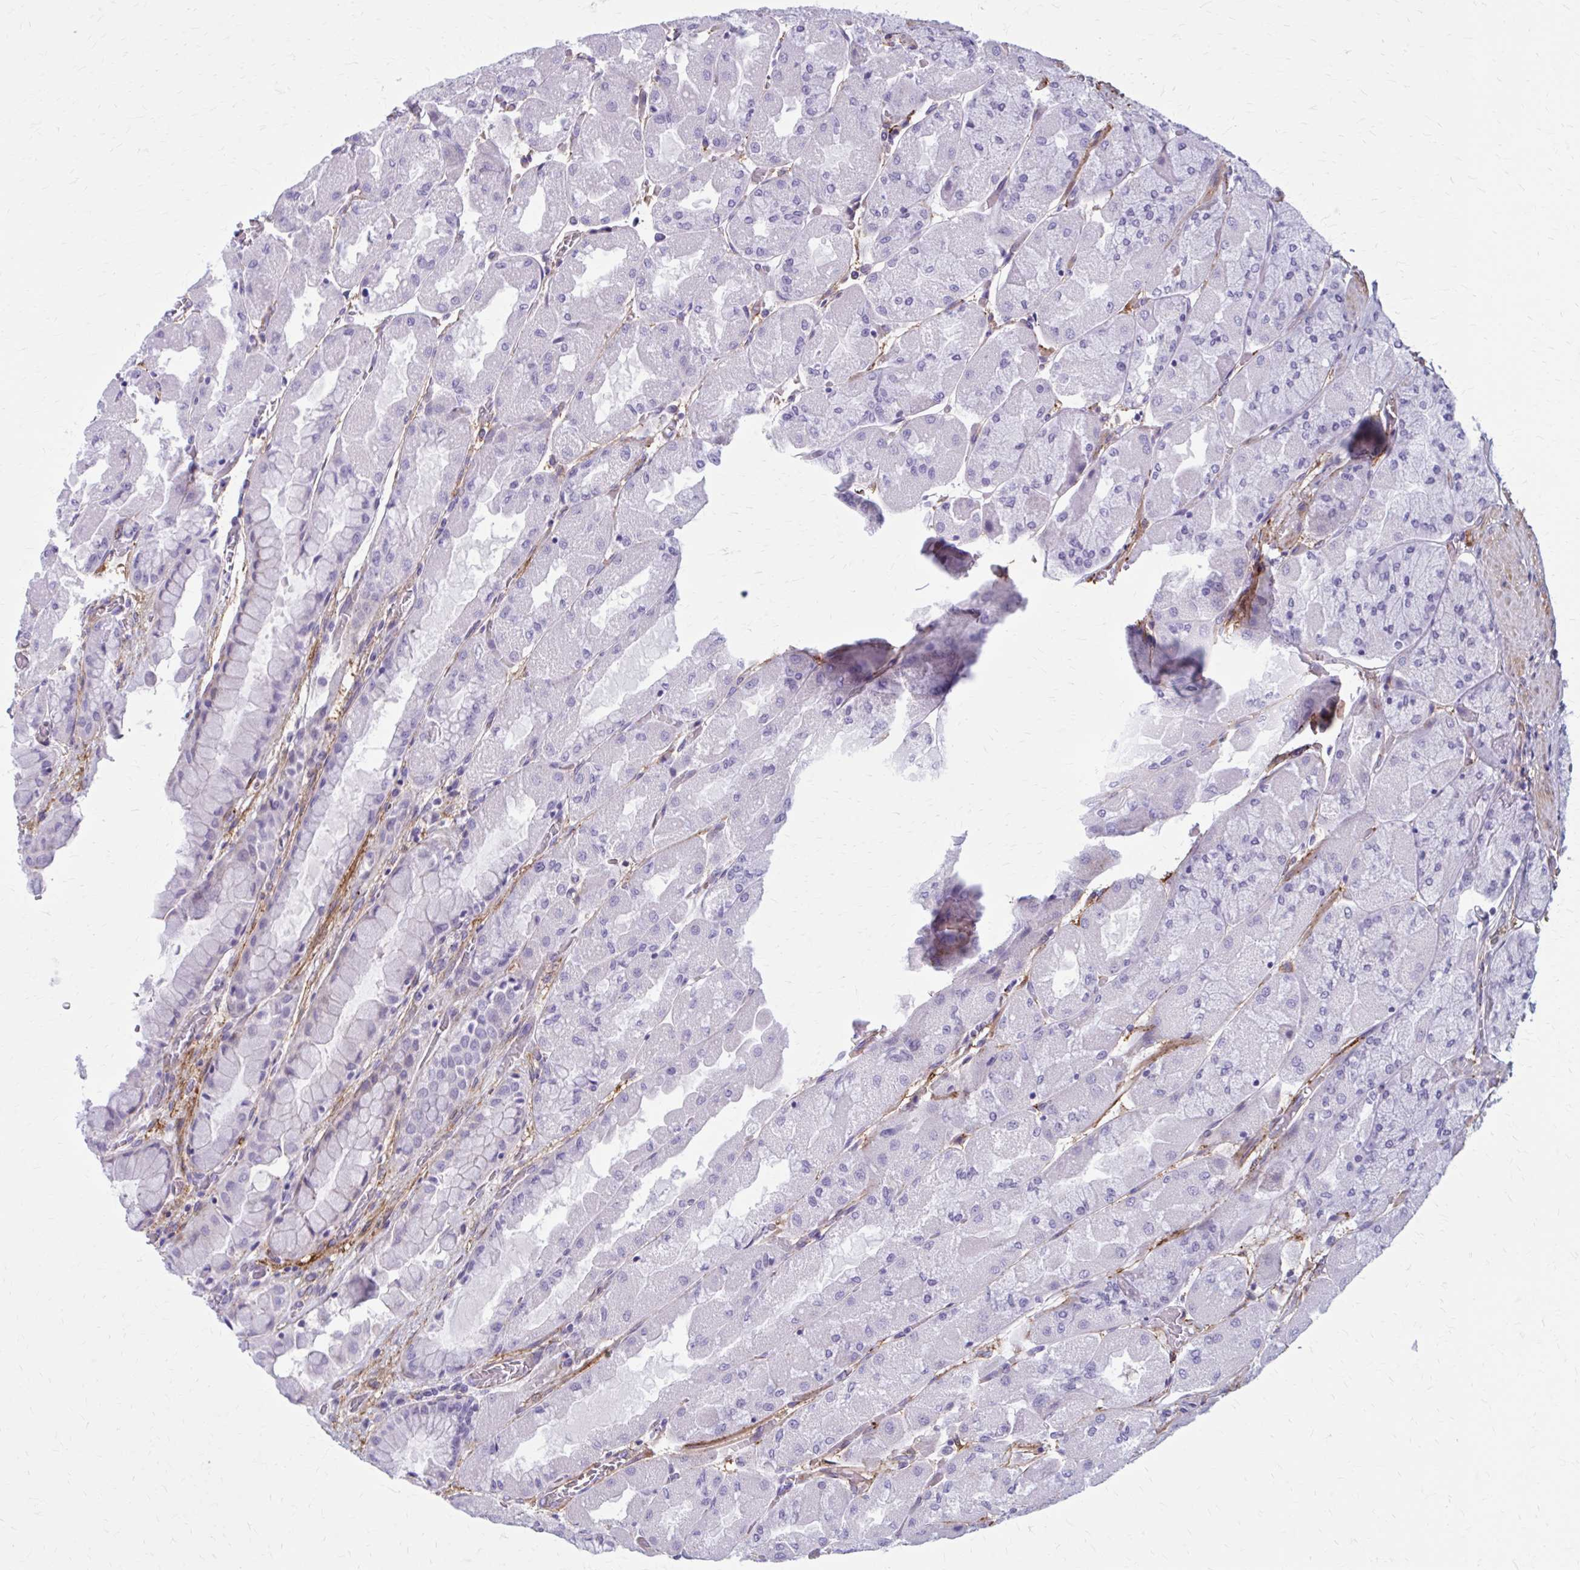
{"staining": {"intensity": "negative", "quantity": "none", "location": "none"}, "tissue": "stomach", "cell_type": "Glandular cells", "image_type": "normal", "snomed": [{"axis": "morphology", "description": "Normal tissue, NOS"}, {"axis": "topography", "description": "Stomach"}], "caption": "An immunohistochemistry (IHC) image of unremarkable stomach is shown. There is no staining in glandular cells of stomach. (DAB IHC, high magnification).", "gene": "AKAP12", "patient": {"sex": "female", "age": 61}}